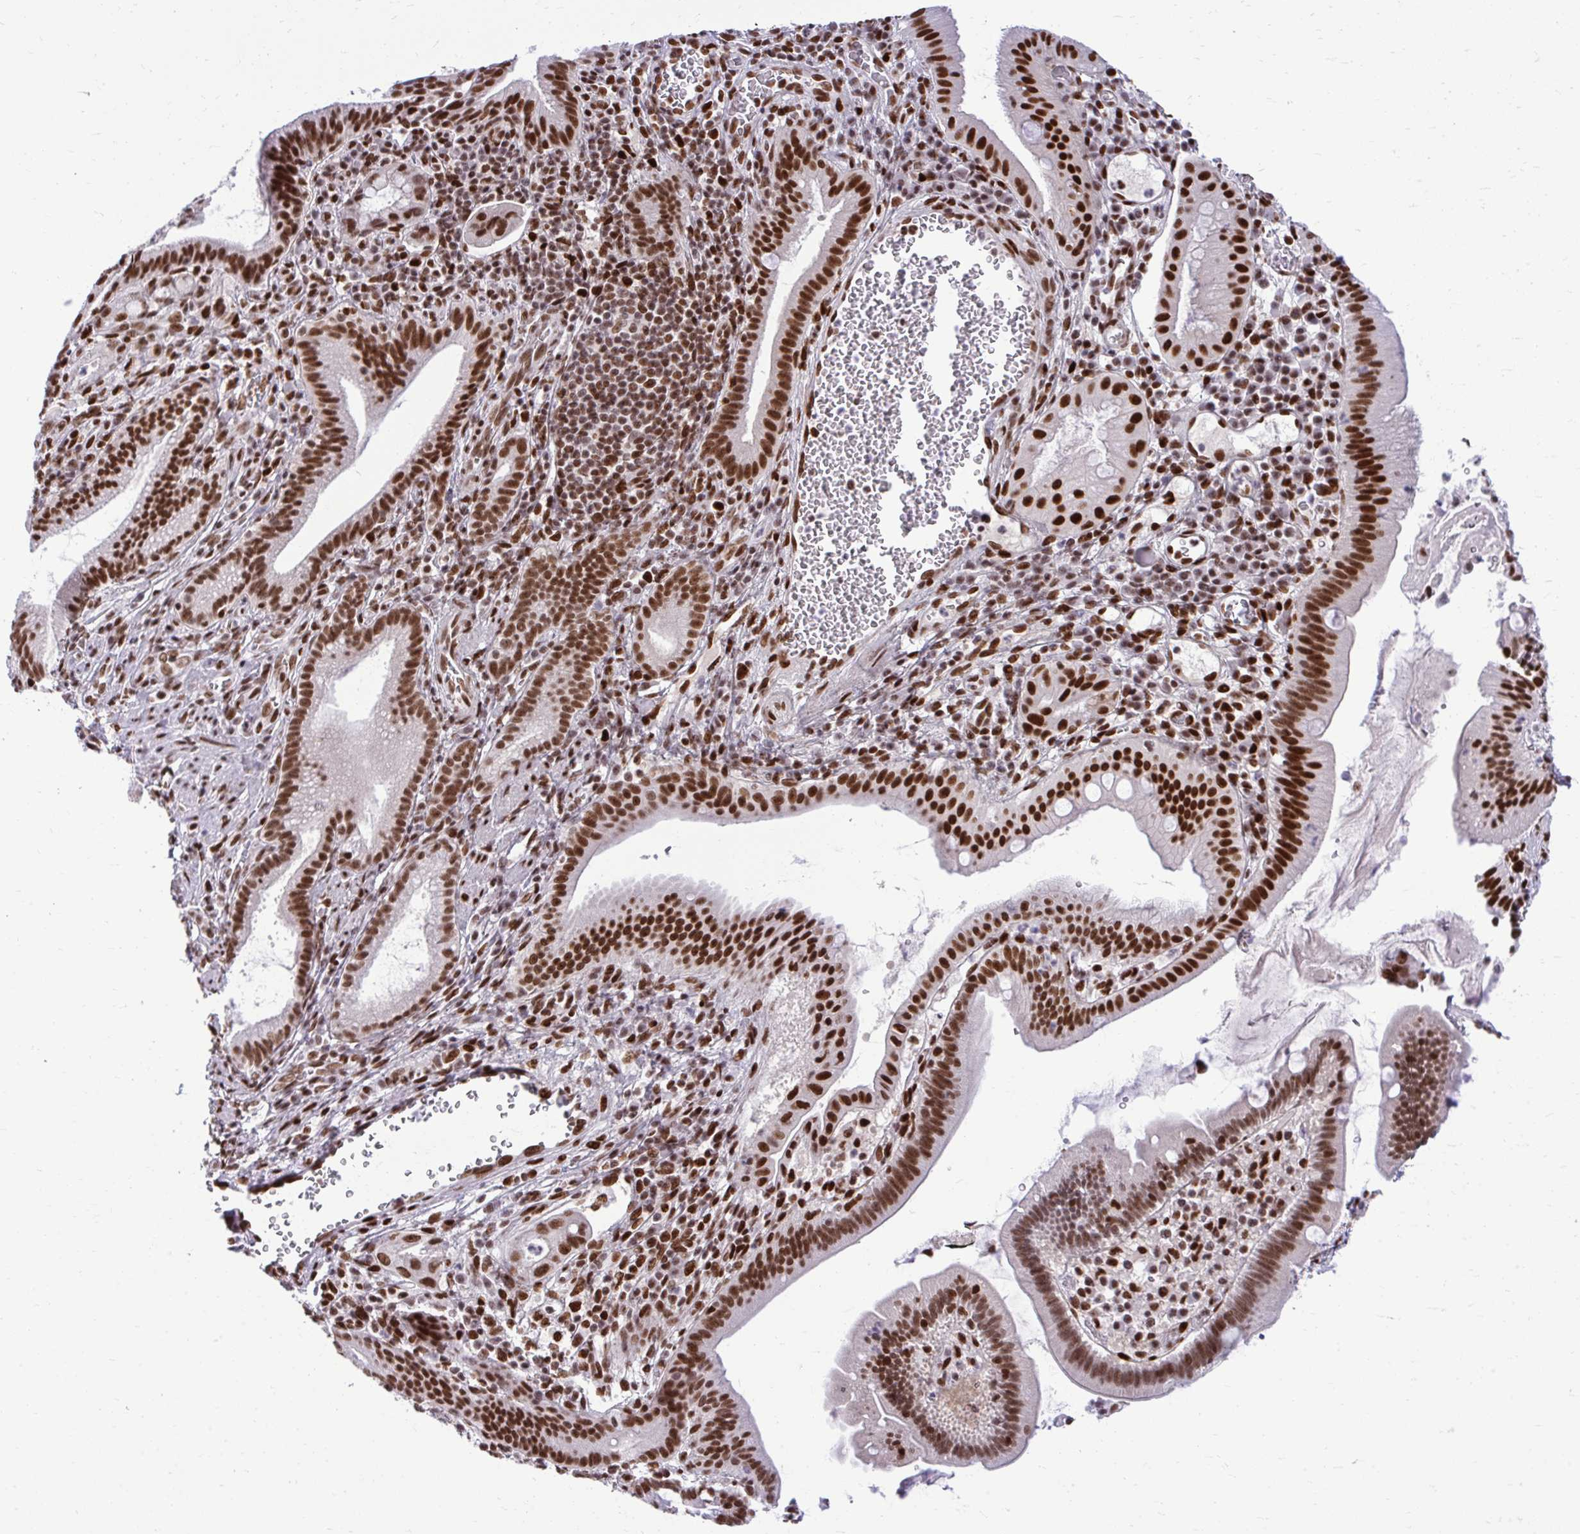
{"staining": {"intensity": "strong", "quantity": ">75%", "location": "nuclear"}, "tissue": "pancreatic cancer", "cell_type": "Tumor cells", "image_type": "cancer", "snomed": [{"axis": "morphology", "description": "Adenocarcinoma, NOS"}, {"axis": "topography", "description": "Pancreas"}], "caption": "Immunohistochemistry image of human pancreatic cancer stained for a protein (brown), which reveals high levels of strong nuclear positivity in about >75% of tumor cells.", "gene": "CDYL", "patient": {"sex": "male", "age": 68}}